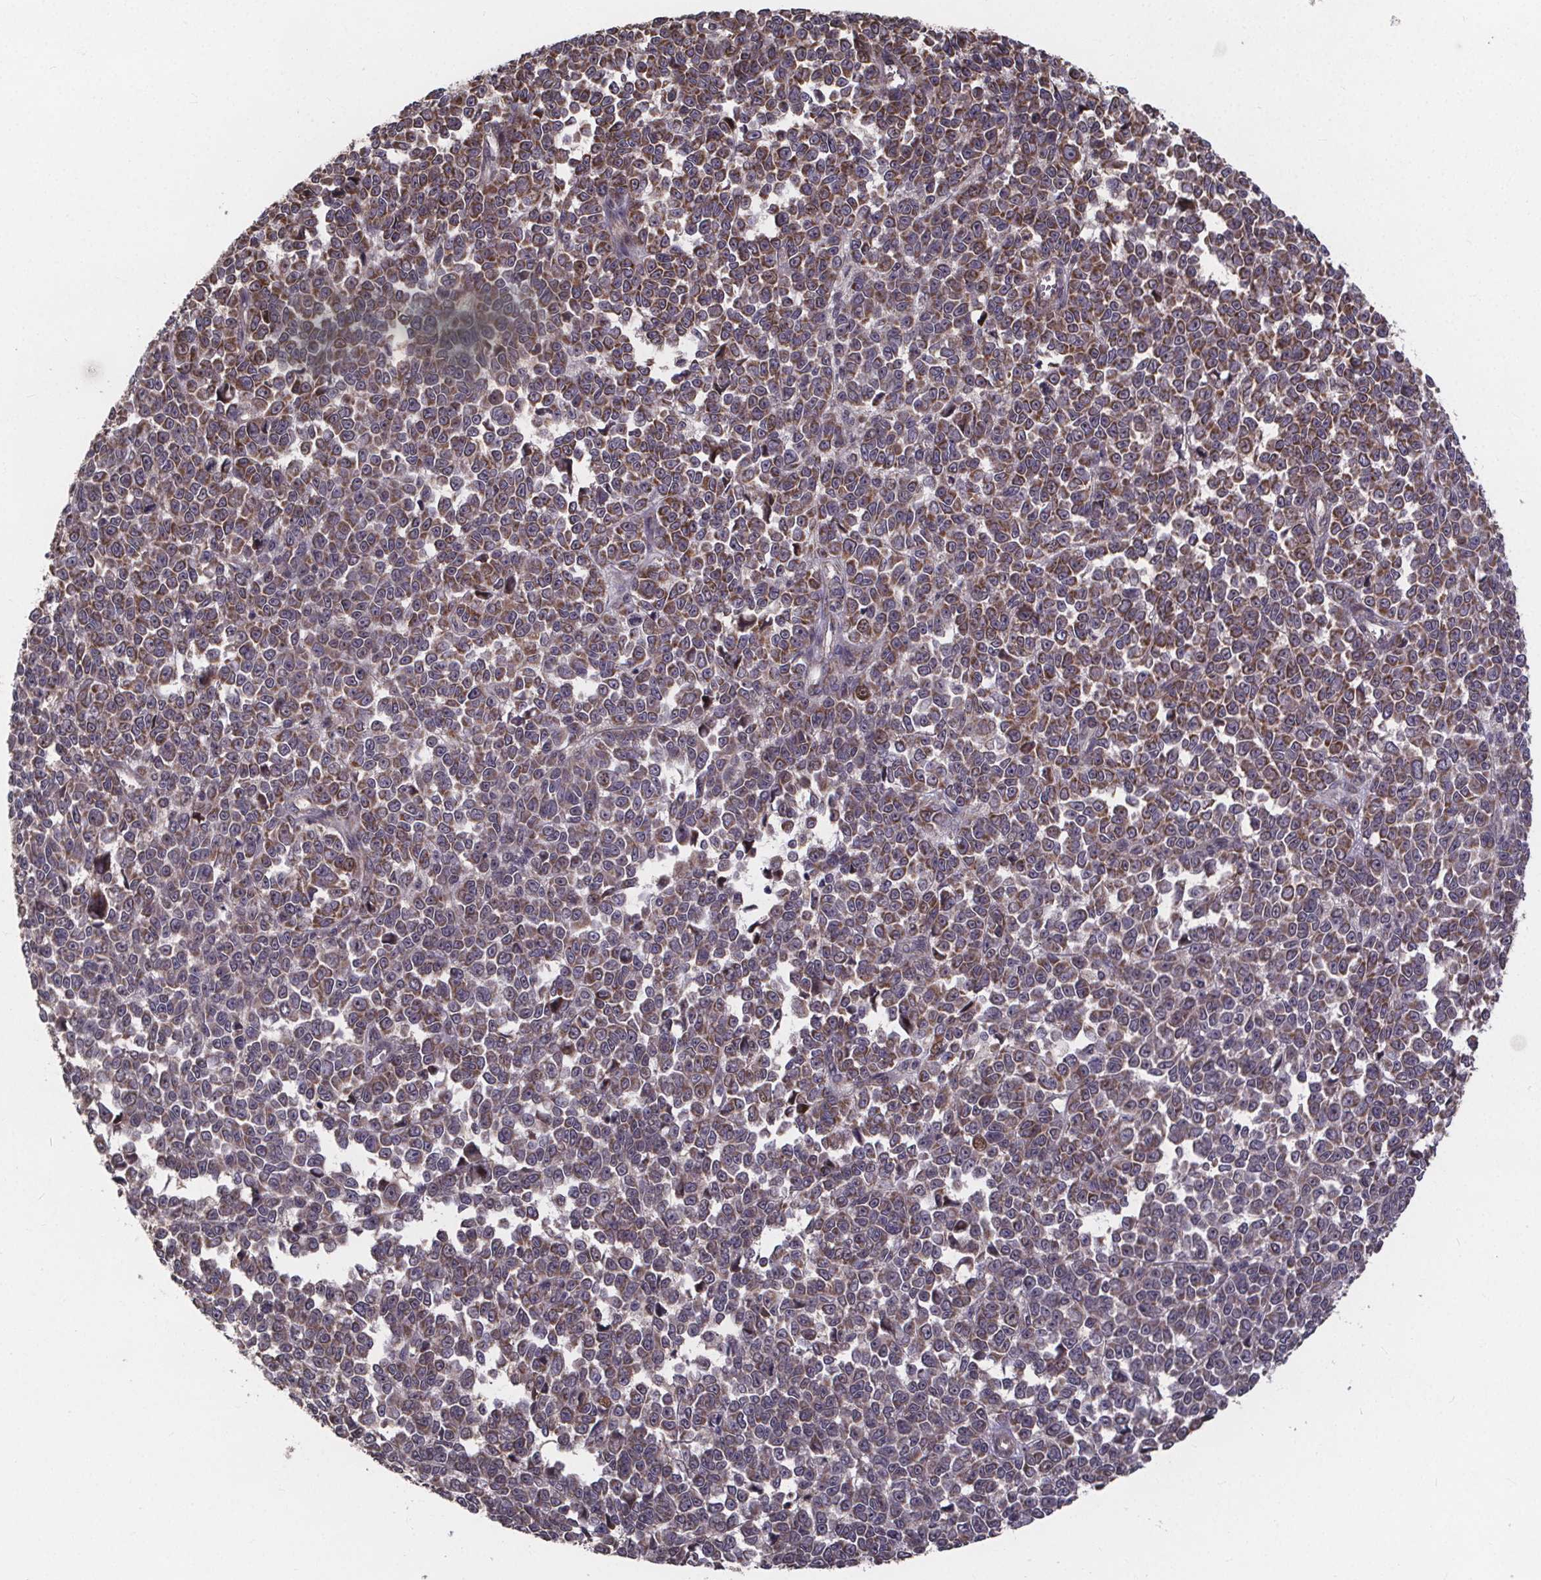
{"staining": {"intensity": "moderate", "quantity": ">75%", "location": "cytoplasmic/membranous"}, "tissue": "melanoma", "cell_type": "Tumor cells", "image_type": "cancer", "snomed": [{"axis": "morphology", "description": "Malignant melanoma, NOS"}, {"axis": "topography", "description": "Skin"}], "caption": "The micrograph exhibits staining of malignant melanoma, revealing moderate cytoplasmic/membranous protein staining (brown color) within tumor cells. The staining was performed using DAB (3,3'-diaminobenzidine) to visualize the protein expression in brown, while the nuclei were stained in blue with hematoxylin (Magnification: 20x).", "gene": "YME1L1", "patient": {"sex": "female", "age": 95}}